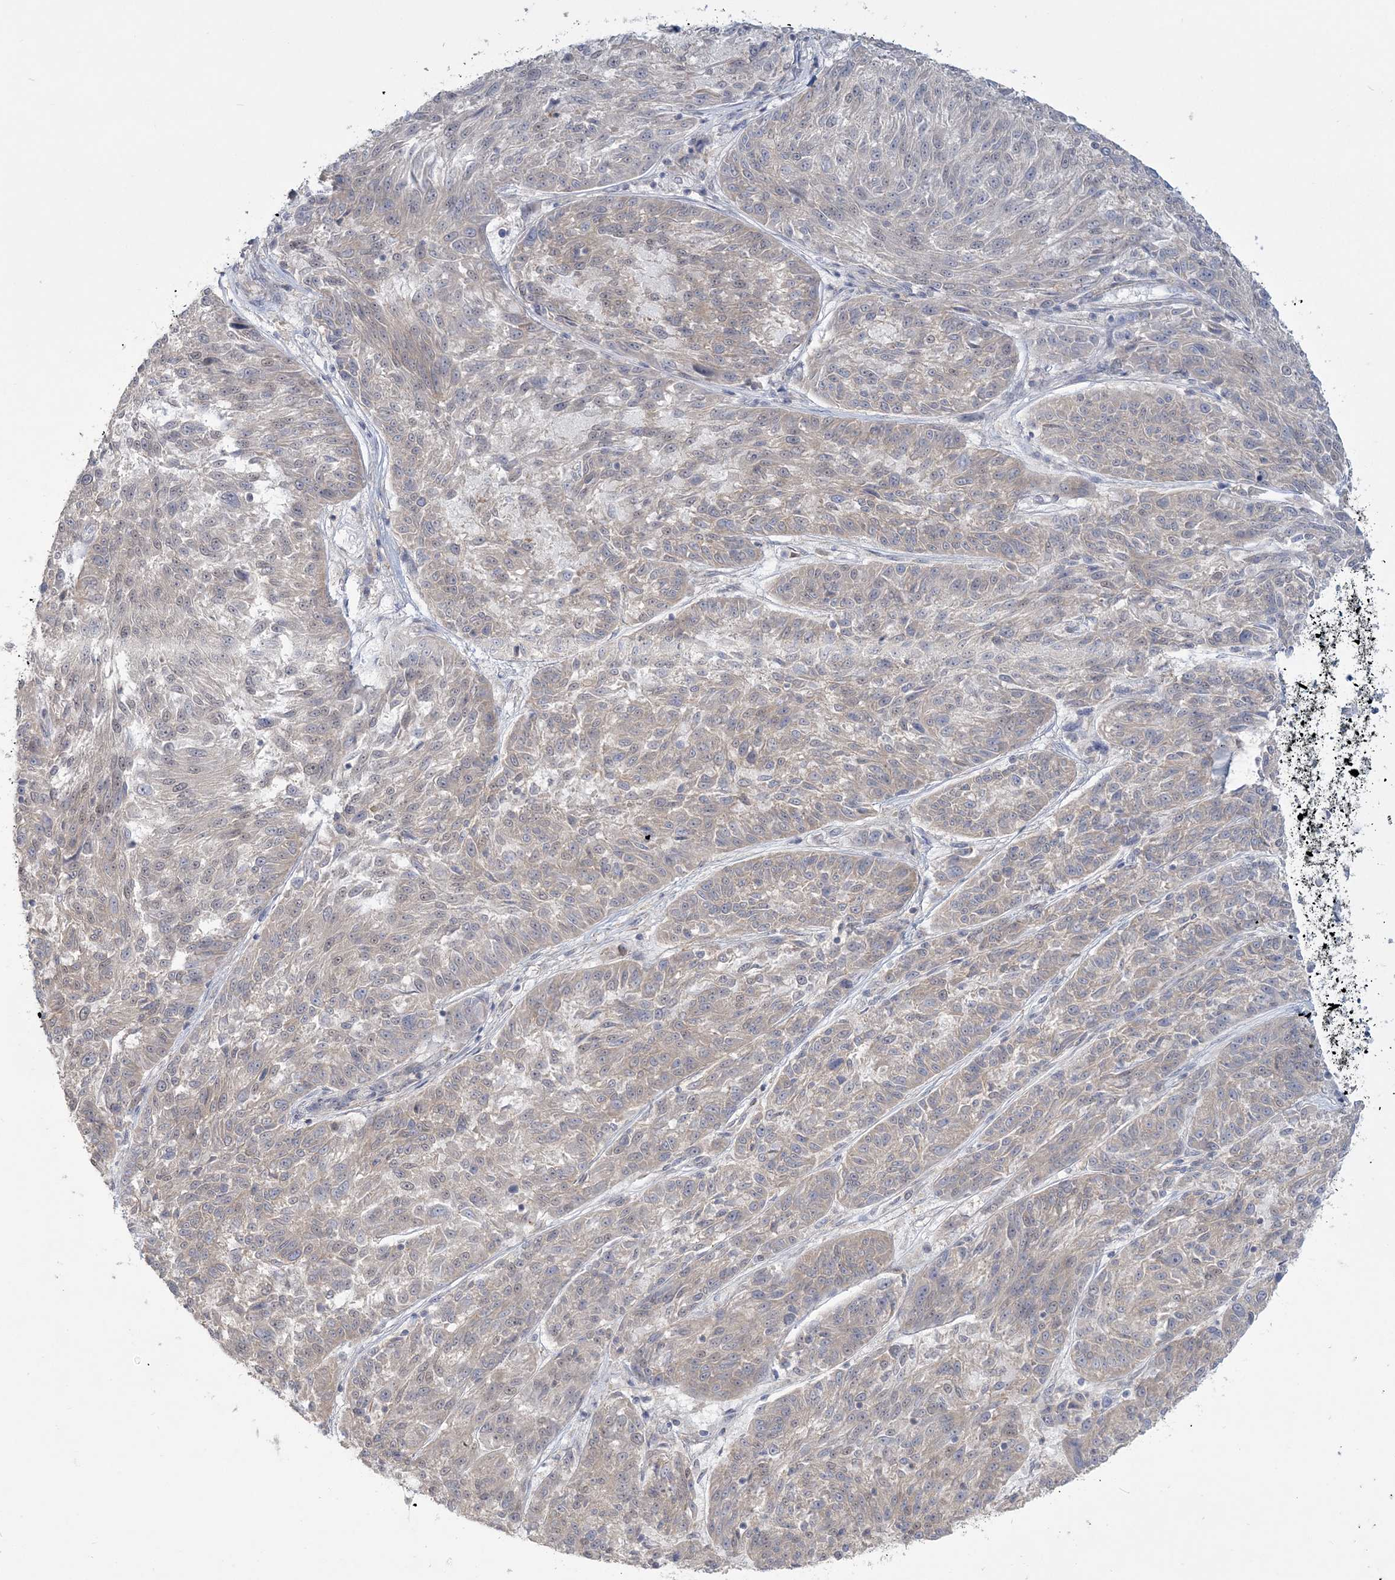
{"staining": {"intensity": "negative", "quantity": "none", "location": "none"}, "tissue": "melanoma", "cell_type": "Tumor cells", "image_type": "cancer", "snomed": [{"axis": "morphology", "description": "Malignant melanoma, NOS"}, {"axis": "topography", "description": "Skin"}], "caption": "Immunohistochemistry micrograph of neoplastic tissue: human melanoma stained with DAB reveals no significant protein staining in tumor cells.", "gene": "ANKS1A", "patient": {"sex": "male", "age": 53}}